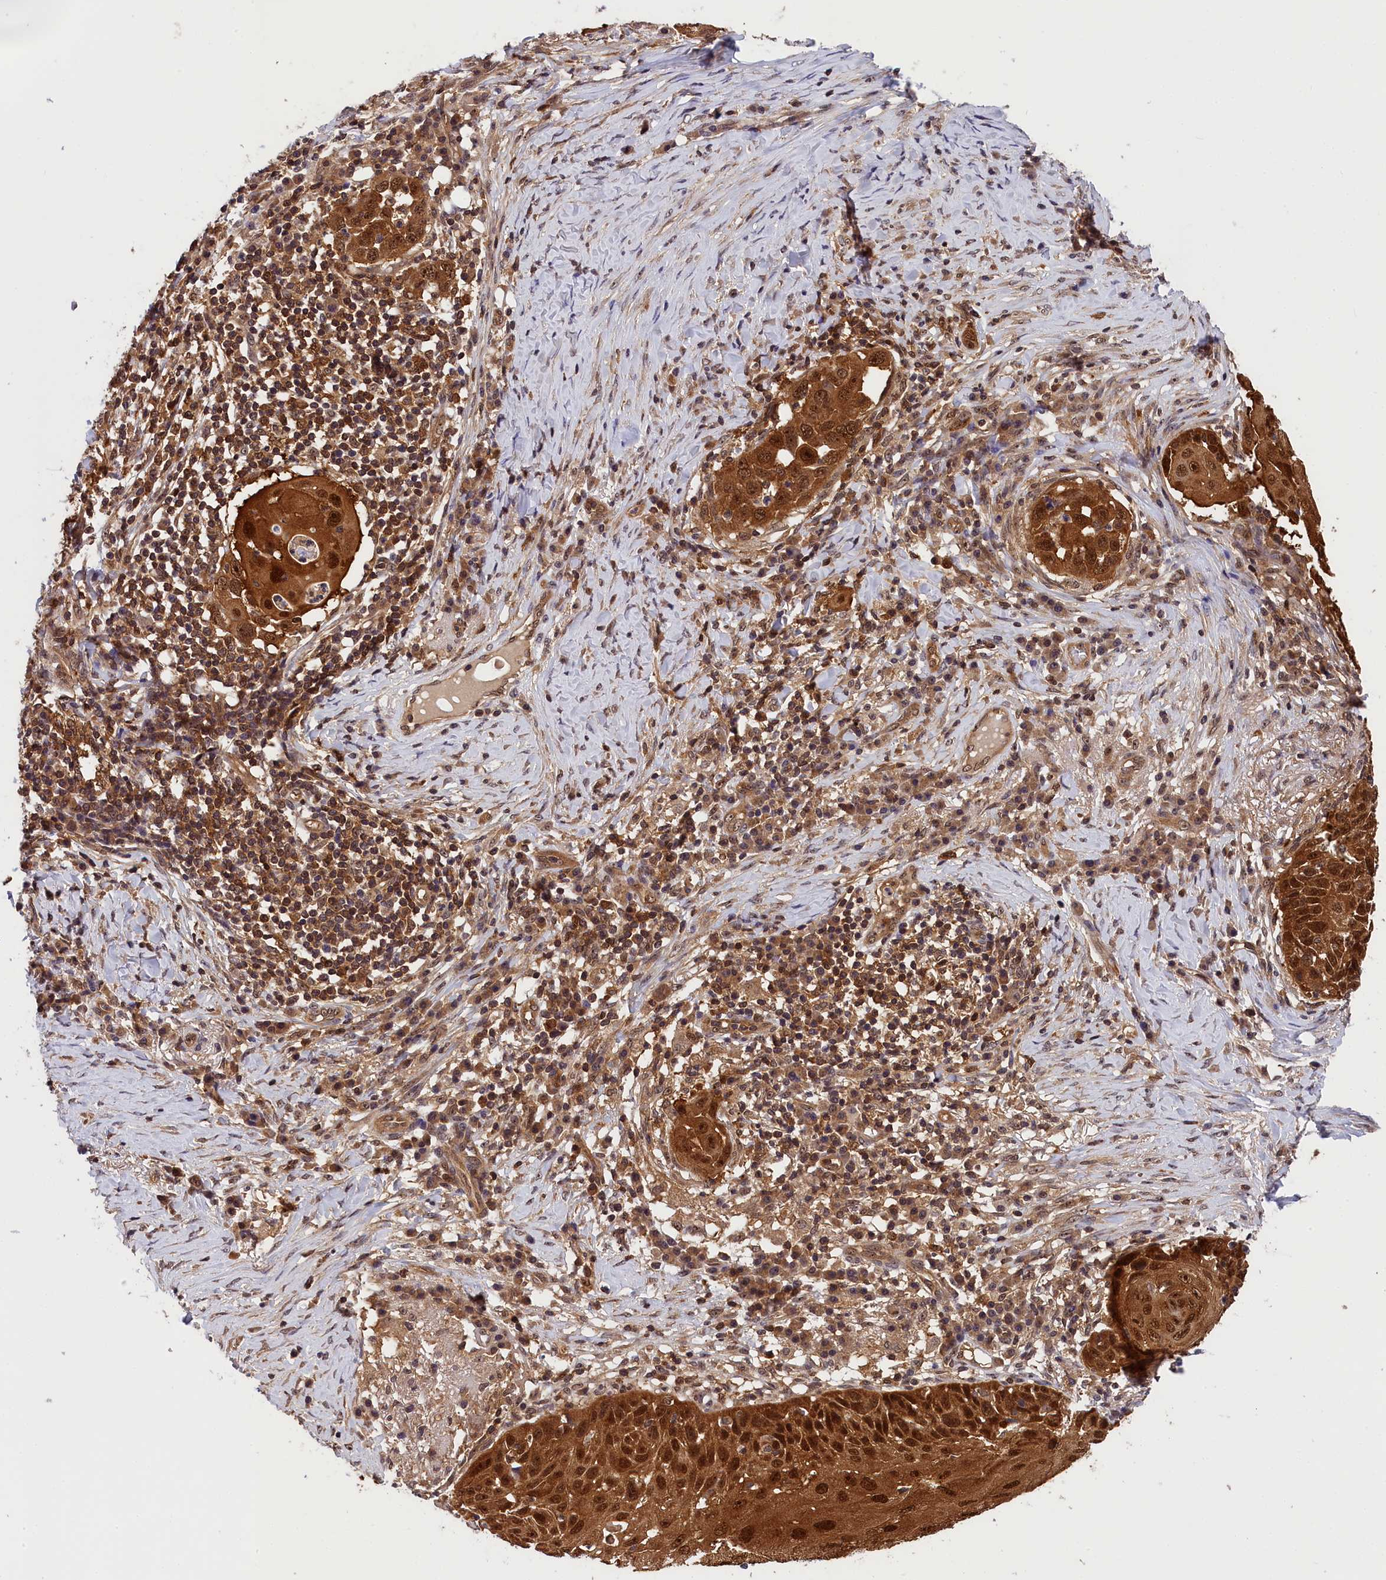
{"staining": {"intensity": "strong", "quantity": ">75%", "location": "cytoplasmic/membranous,nuclear"}, "tissue": "skin cancer", "cell_type": "Tumor cells", "image_type": "cancer", "snomed": [{"axis": "morphology", "description": "Squamous cell carcinoma, NOS"}, {"axis": "topography", "description": "Skin"}], "caption": "Squamous cell carcinoma (skin) stained with a brown dye reveals strong cytoplasmic/membranous and nuclear positive expression in about >75% of tumor cells.", "gene": "EIF6", "patient": {"sex": "female", "age": 44}}